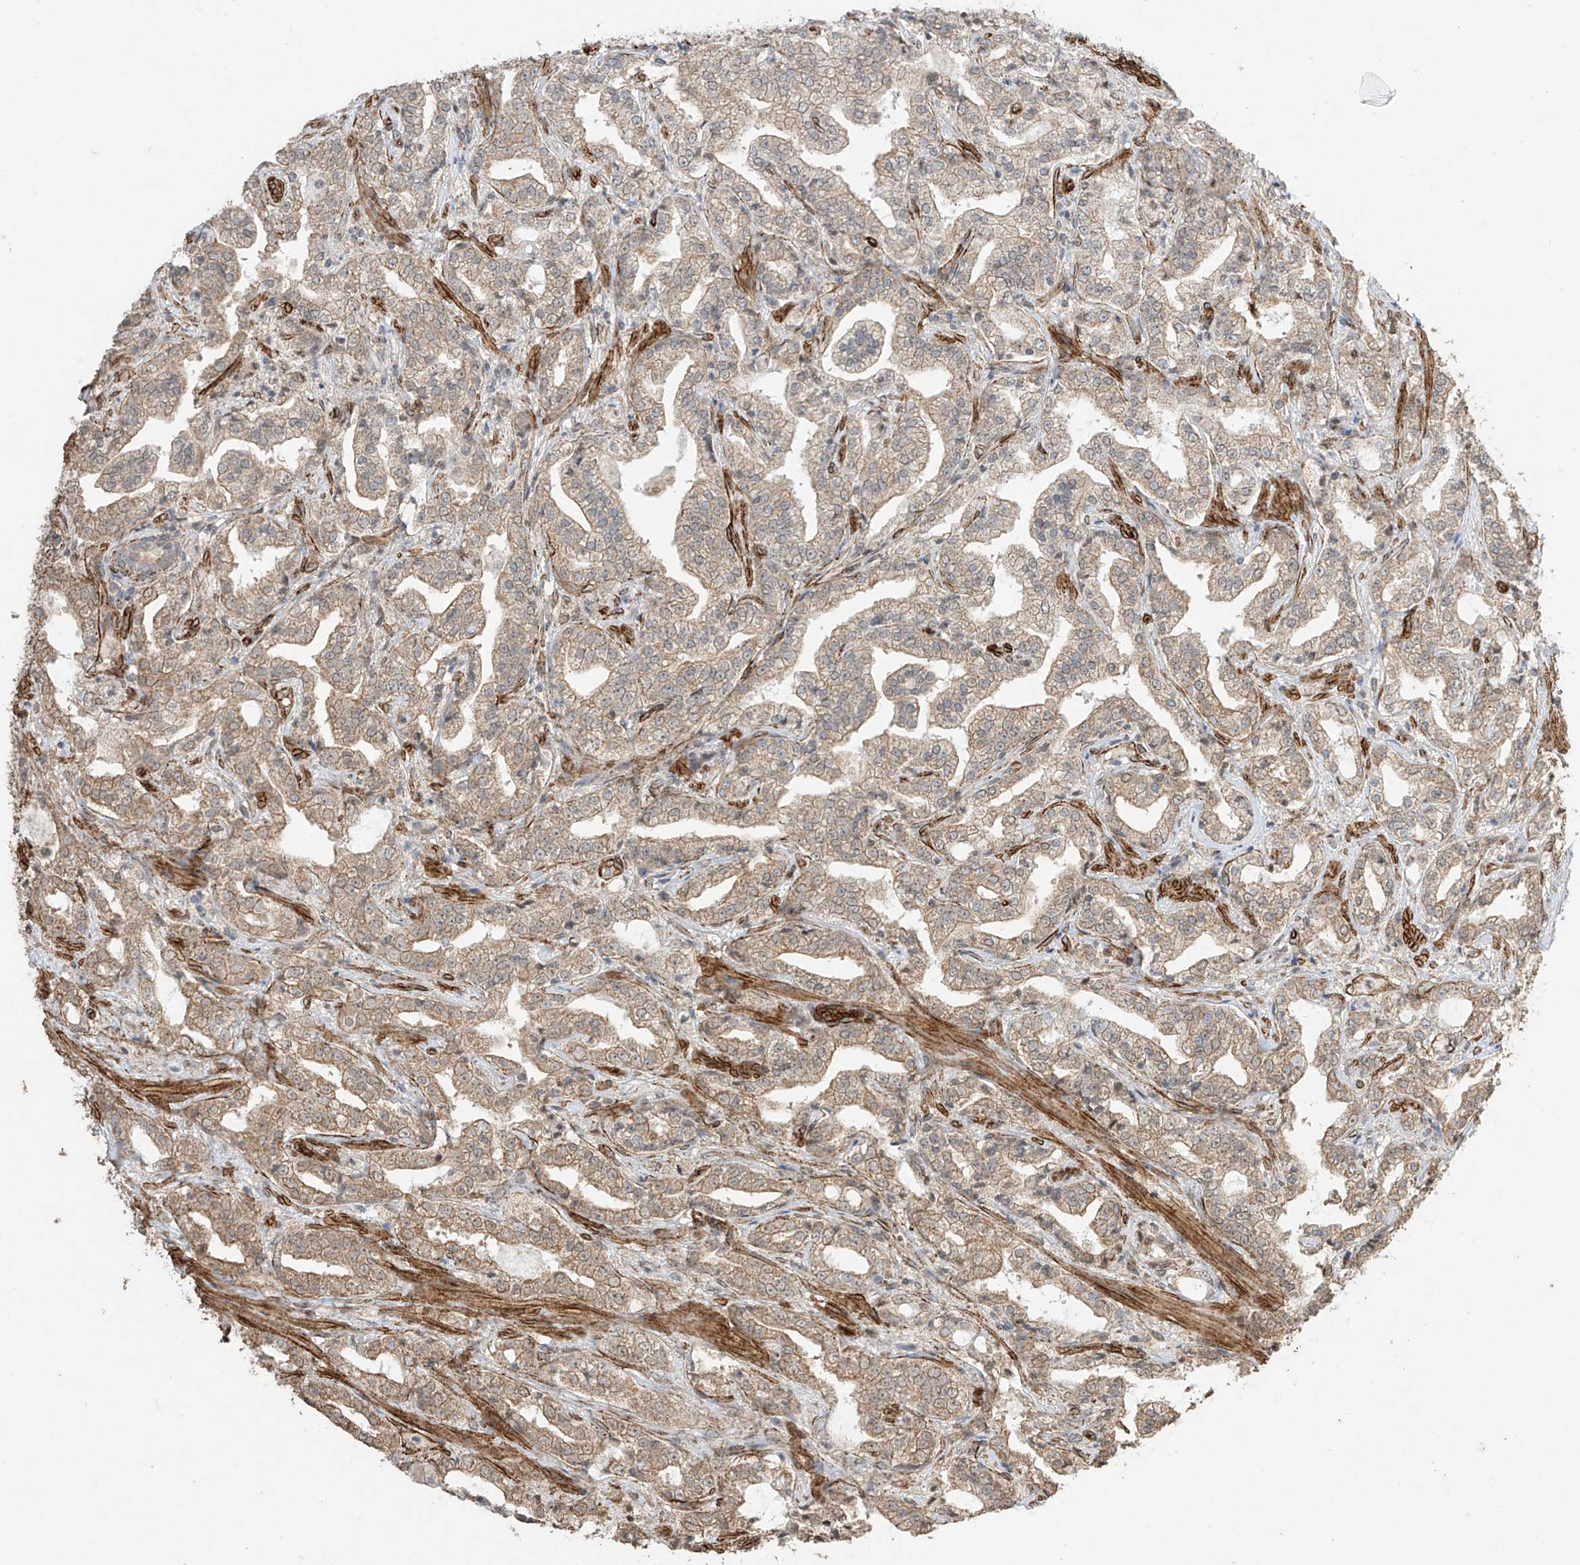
{"staining": {"intensity": "weak", "quantity": ">75%", "location": "cytoplasmic/membranous"}, "tissue": "prostate cancer", "cell_type": "Tumor cells", "image_type": "cancer", "snomed": [{"axis": "morphology", "description": "Adenocarcinoma, High grade"}, {"axis": "topography", "description": "Prostate"}], "caption": "This is a histology image of IHC staining of prostate cancer (high-grade adenocarcinoma), which shows weak positivity in the cytoplasmic/membranous of tumor cells.", "gene": "TTLL5", "patient": {"sex": "male", "age": 64}}